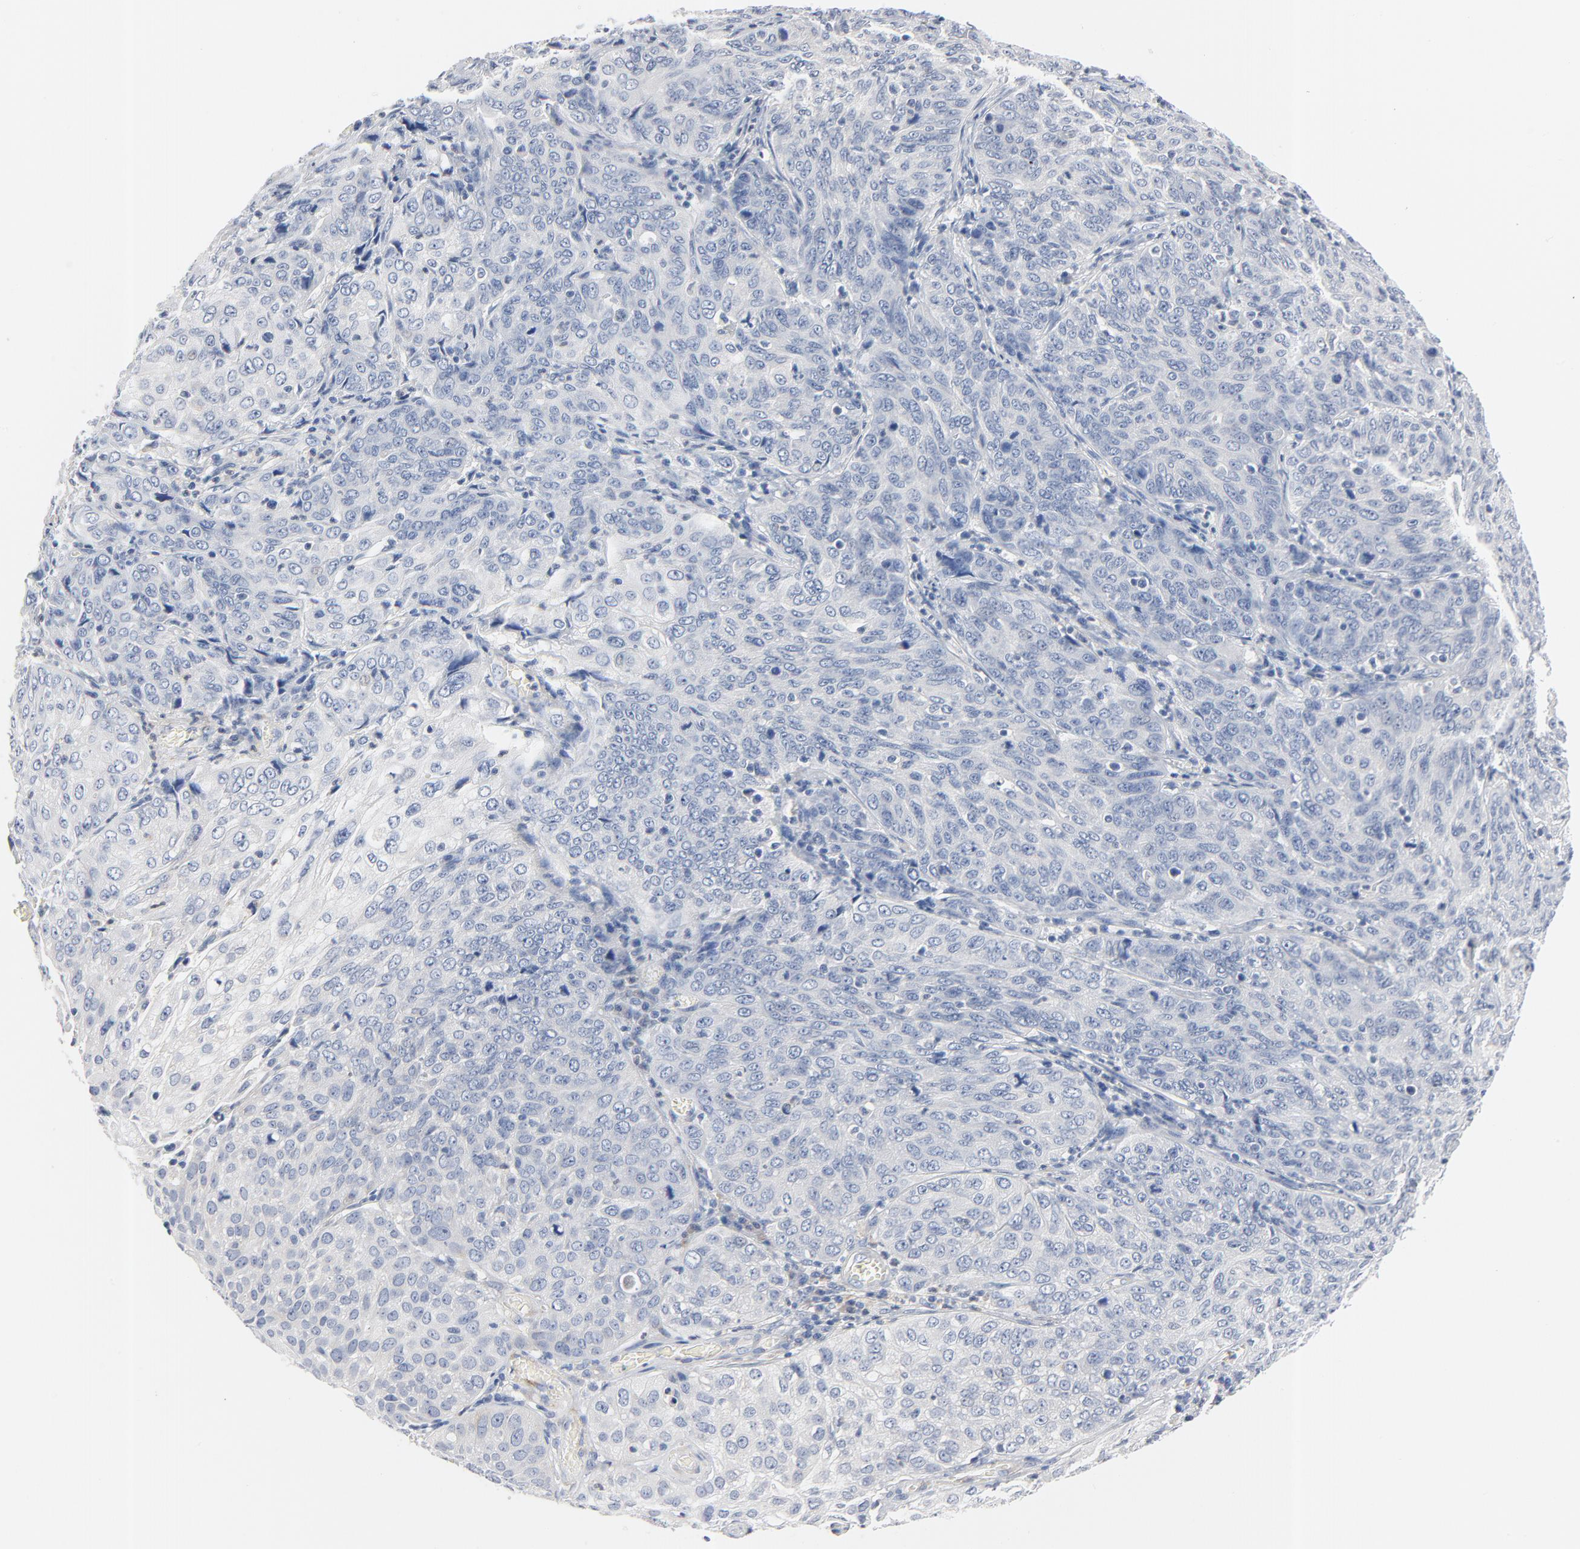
{"staining": {"intensity": "negative", "quantity": "none", "location": "none"}, "tissue": "cervical cancer", "cell_type": "Tumor cells", "image_type": "cancer", "snomed": [{"axis": "morphology", "description": "Squamous cell carcinoma, NOS"}, {"axis": "topography", "description": "Cervix"}], "caption": "The immunohistochemistry (IHC) histopathology image has no significant positivity in tumor cells of cervical cancer (squamous cell carcinoma) tissue.", "gene": "IFT43", "patient": {"sex": "female", "age": 38}}